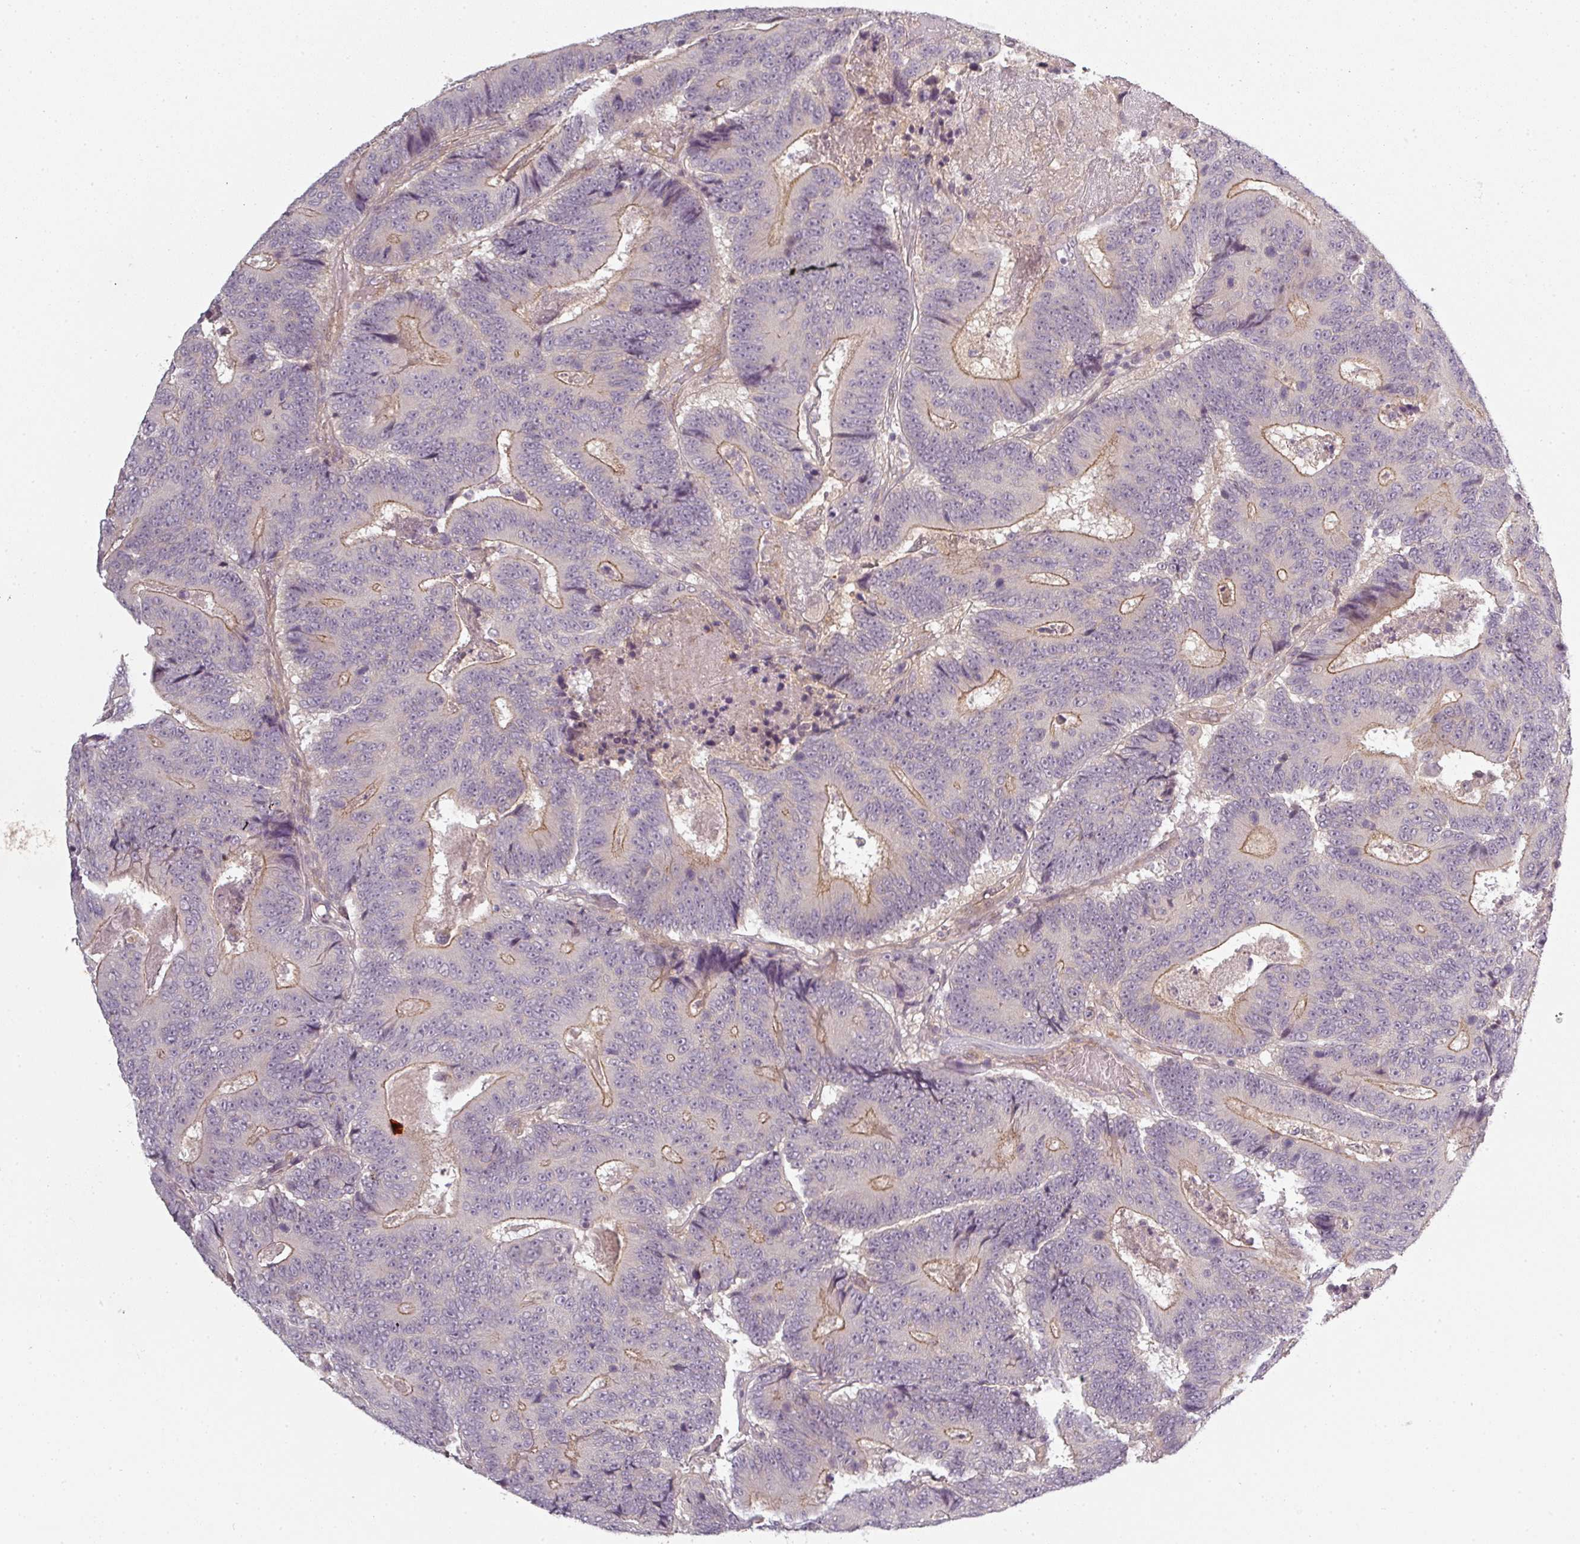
{"staining": {"intensity": "weak", "quantity": "25%-75%", "location": "cytoplasmic/membranous"}, "tissue": "colorectal cancer", "cell_type": "Tumor cells", "image_type": "cancer", "snomed": [{"axis": "morphology", "description": "Adenocarcinoma, NOS"}, {"axis": "topography", "description": "Colon"}], "caption": "About 25%-75% of tumor cells in adenocarcinoma (colorectal) exhibit weak cytoplasmic/membranous protein expression as visualized by brown immunohistochemical staining.", "gene": "SLC16A9", "patient": {"sex": "male", "age": 83}}